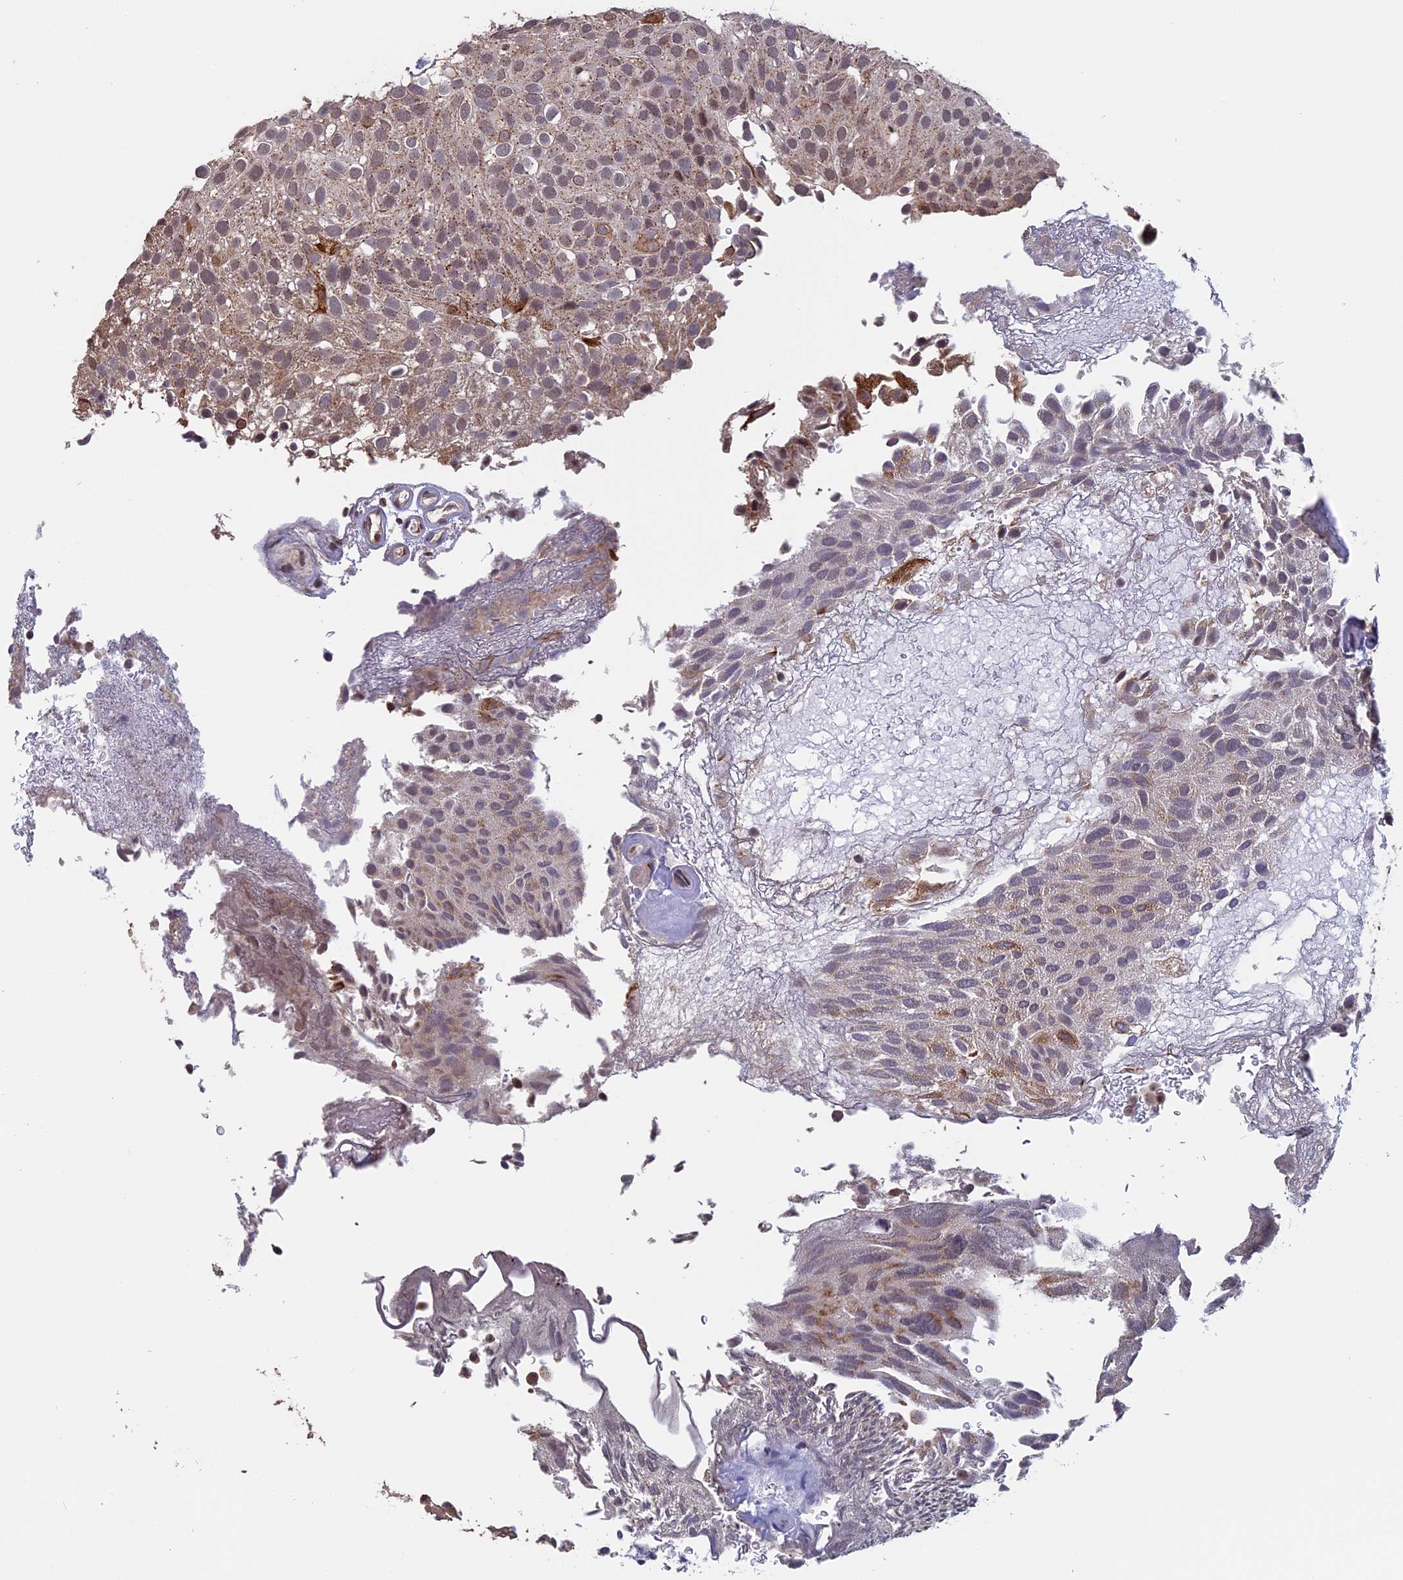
{"staining": {"intensity": "weak", "quantity": ">75%", "location": "cytoplasmic/membranous,nuclear"}, "tissue": "urothelial cancer", "cell_type": "Tumor cells", "image_type": "cancer", "snomed": [{"axis": "morphology", "description": "Urothelial carcinoma, Low grade"}, {"axis": "topography", "description": "Urinary bladder"}], "caption": "Immunohistochemistry (IHC) photomicrograph of neoplastic tissue: urothelial cancer stained using immunohistochemistry displays low levels of weak protein expression localized specifically in the cytoplasmic/membranous and nuclear of tumor cells, appearing as a cytoplasmic/membranous and nuclear brown color.", "gene": "PIGQ", "patient": {"sex": "male", "age": 78}}